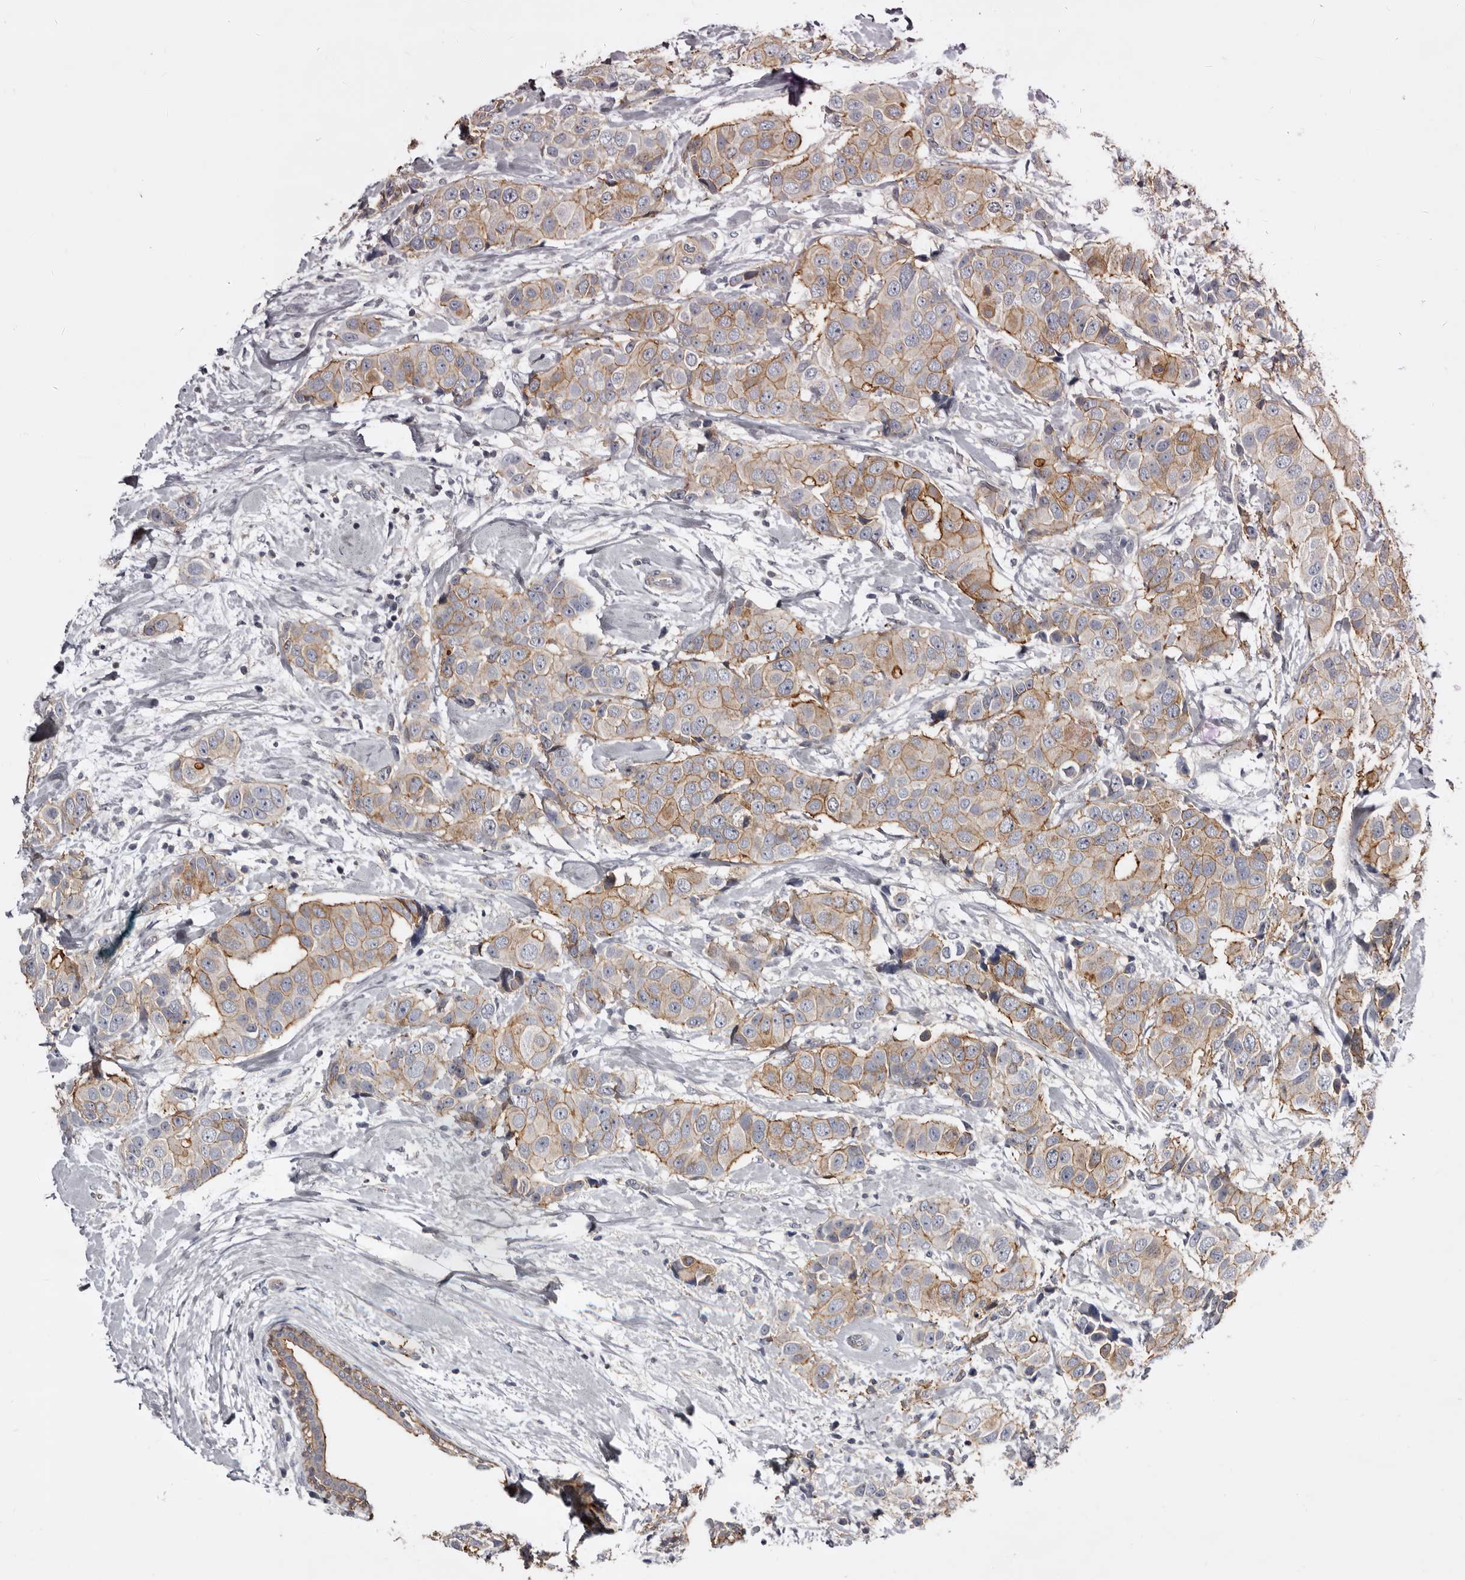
{"staining": {"intensity": "moderate", "quantity": ">75%", "location": "cytoplasmic/membranous"}, "tissue": "breast cancer", "cell_type": "Tumor cells", "image_type": "cancer", "snomed": [{"axis": "morphology", "description": "Normal tissue, NOS"}, {"axis": "morphology", "description": "Duct carcinoma"}, {"axis": "topography", "description": "Breast"}], "caption": "Intraductal carcinoma (breast) stained for a protein exhibits moderate cytoplasmic/membranous positivity in tumor cells.", "gene": "LAD1", "patient": {"sex": "female", "age": 39}}